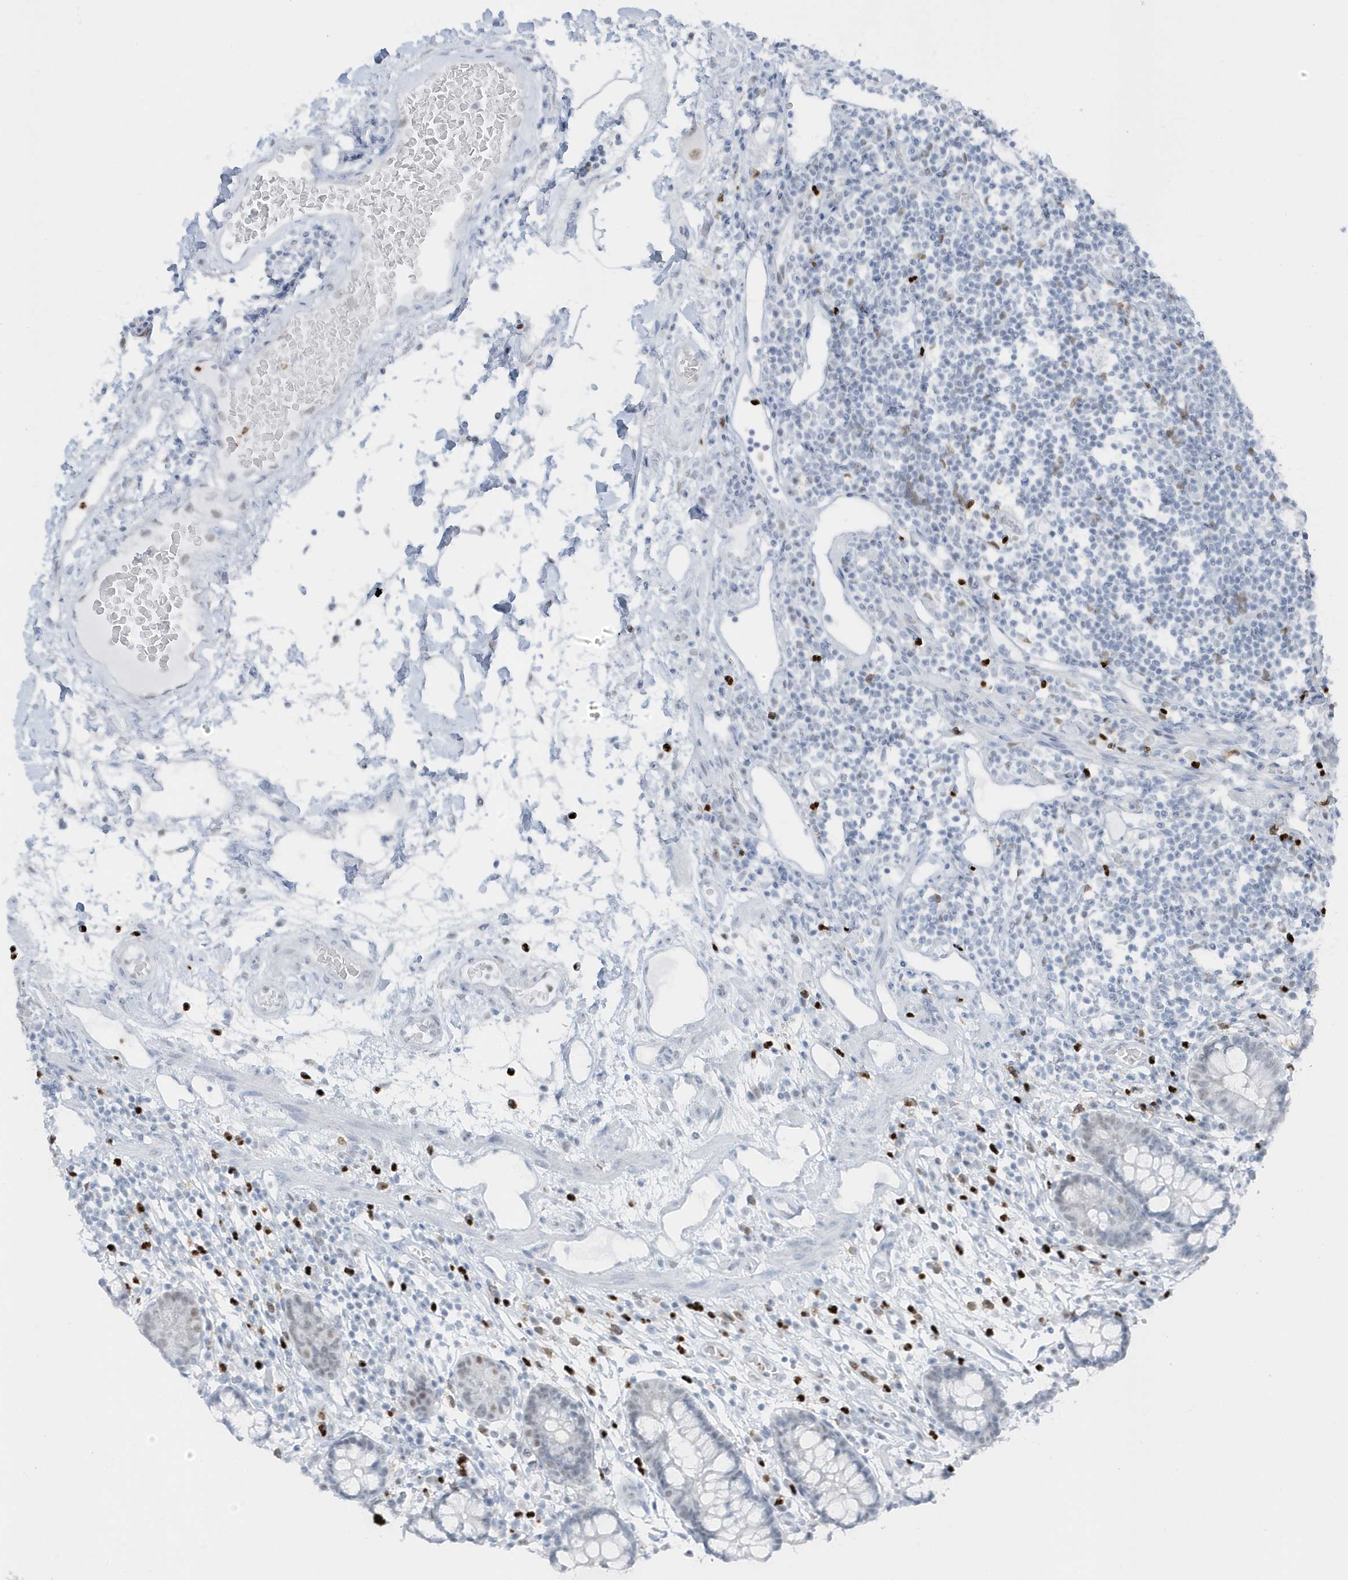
{"staining": {"intensity": "negative", "quantity": "none", "location": "none"}, "tissue": "colon", "cell_type": "Endothelial cells", "image_type": "normal", "snomed": [{"axis": "morphology", "description": "Normal tissue, NOS"}, {"axis": "topography", "description": "Colon"}], "caption": "Immunohistochemistry of normal human colon reveals no expression in endothelial cells.", "gene": "SMIM34", "patient": {"sex": "female", "age": 79}}